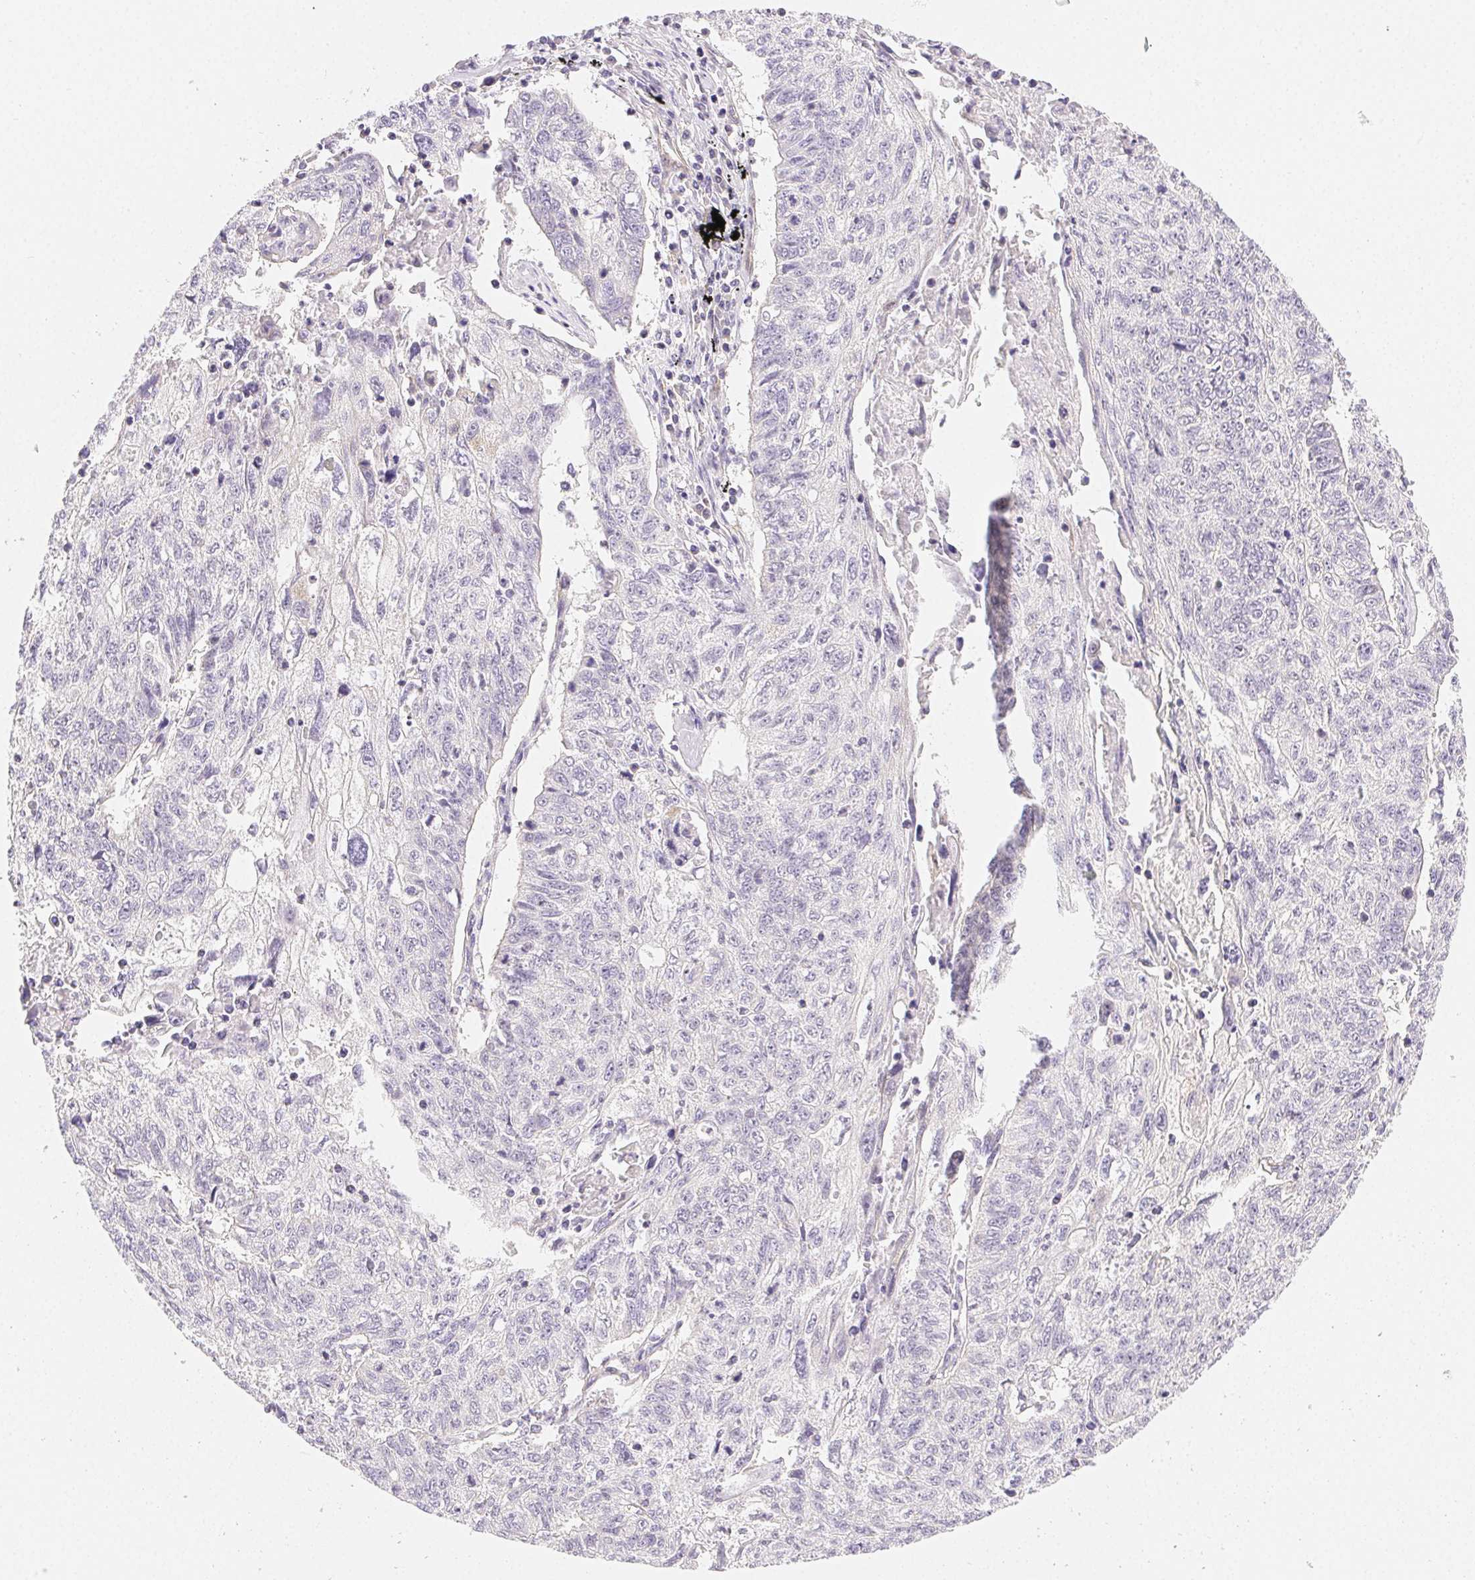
{"staining": {"intensity": "negative", "quantity": "none", "location": "none"}, "tissue": "lung cancer", "cell_type": "Tumor cells", "image_type": "cancer", "snomed": [{"axis": "morphology", "description": "Normal morphology"}, {"axis": "morphology", "description": "Aneuploidy"}, {"axis": "morphology", "description": "Squamous cell carcinoma, NOS"}, {"axis": "topography", "description": "Lymph node"}, {"axis": "topography", "description": "Lung"}], "caption": "The immunohistochemistry (IHC) micrograph has no significant staining in tumor cells of lung squamous cell carcinoma tissue.", "gene": "CSN1S1", "patient": {"sex": "female", "age": 76}}